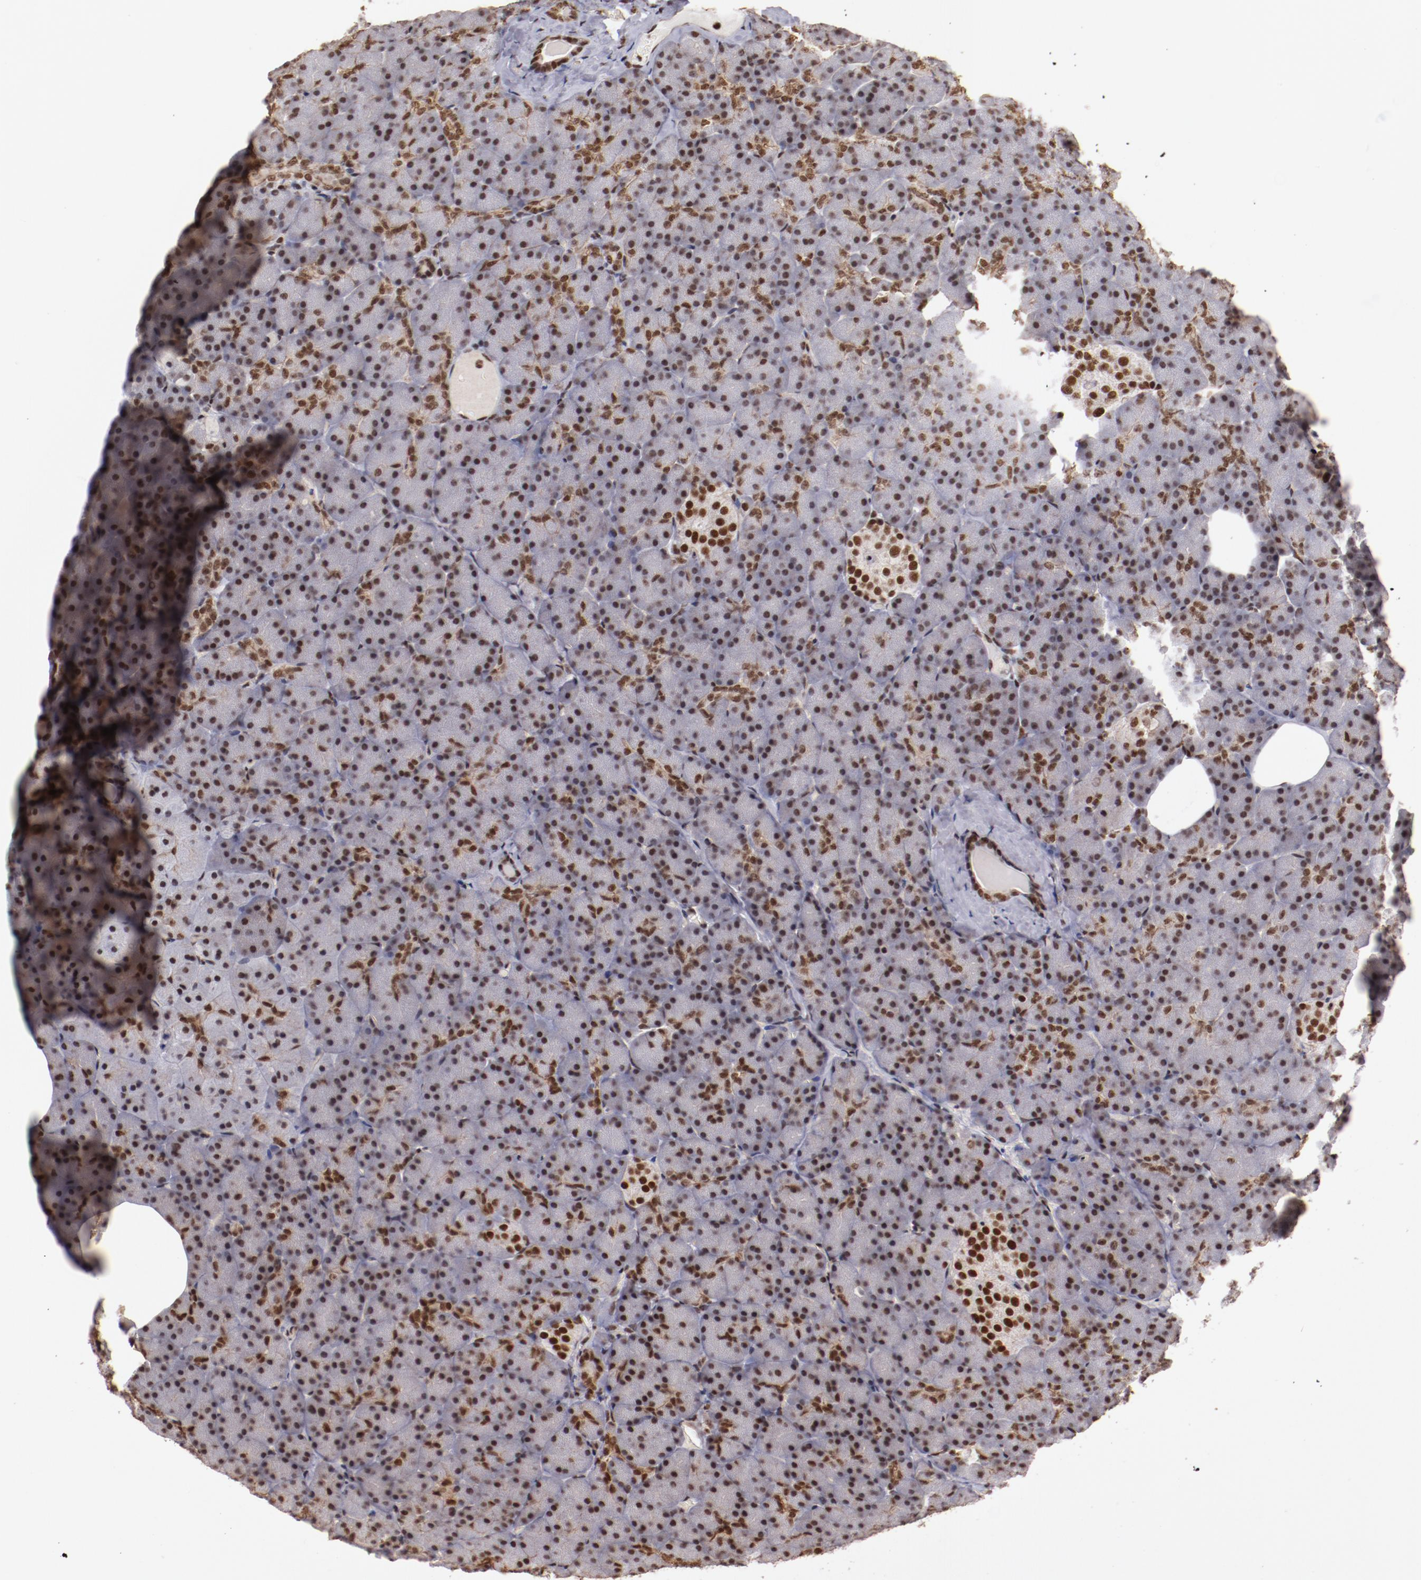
{"staining": {"intensity": "moderate", "quantity": ">75%", "location": "cytoplasmic/membranous,nuclear"}, "tissue": "pancreas", "cell_type": "Exocrine glandular cells", "image_type": "normal", "snomed": [{"axis": "morphology", "description": "Normal tissue, NOS"}, {"axis": "topography", "description": "Pancreas"}], "caption": "Immunohistochemistry histopathology image of unremarkable pancreas: human pancreas stained using immunohistochemistry demonstrates medium levels of moderate protein expression localized specifically in the cytoplasmic/membranous,nuclear of exocrine glandular cells, appearing as a cytoplasmic/membranous,nuclear brown color.", "gene": "STAG2", "patient": {"sex": "female", "age": 35}}